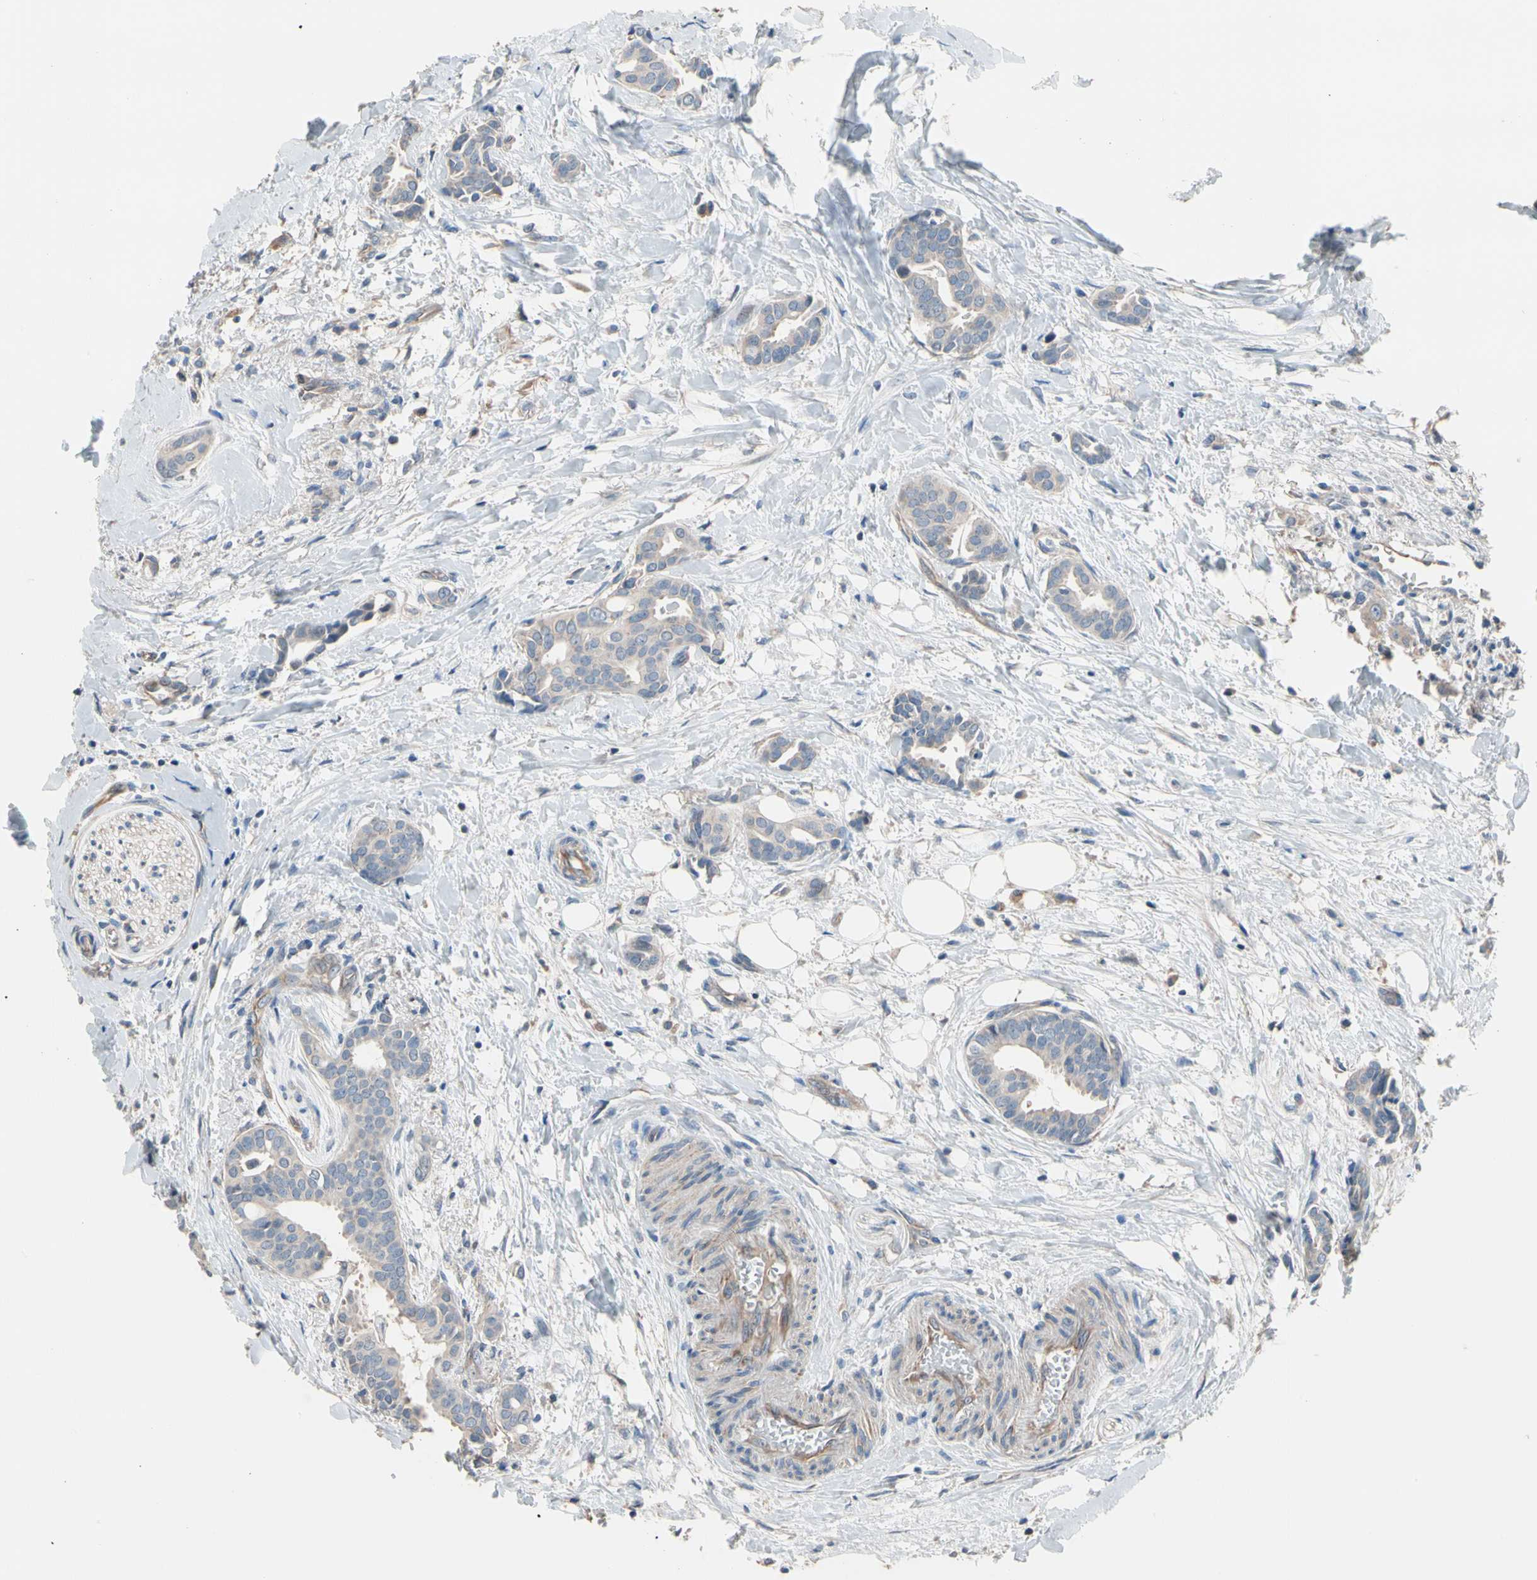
{"staining": {"intensity": "negative", "quantity": "none", "location": "none"}, "tissue": "head and neck cancer", "cell_type": "Tumor cells", "image_type": "cancer", "snomed": [{"axis": "morphology", "description": "Adenocarcinoma, NOS"}, {"axis": "topography", "description": "Salivary gland"}, {"axis": "topography", "description": "Head-Neck"}], "caption": "Protein analysis of head and neck cancer displays no significant expression in tumor cells.", "gene": "BBOX1", "patient": {"sex": "female", "age": 59}}